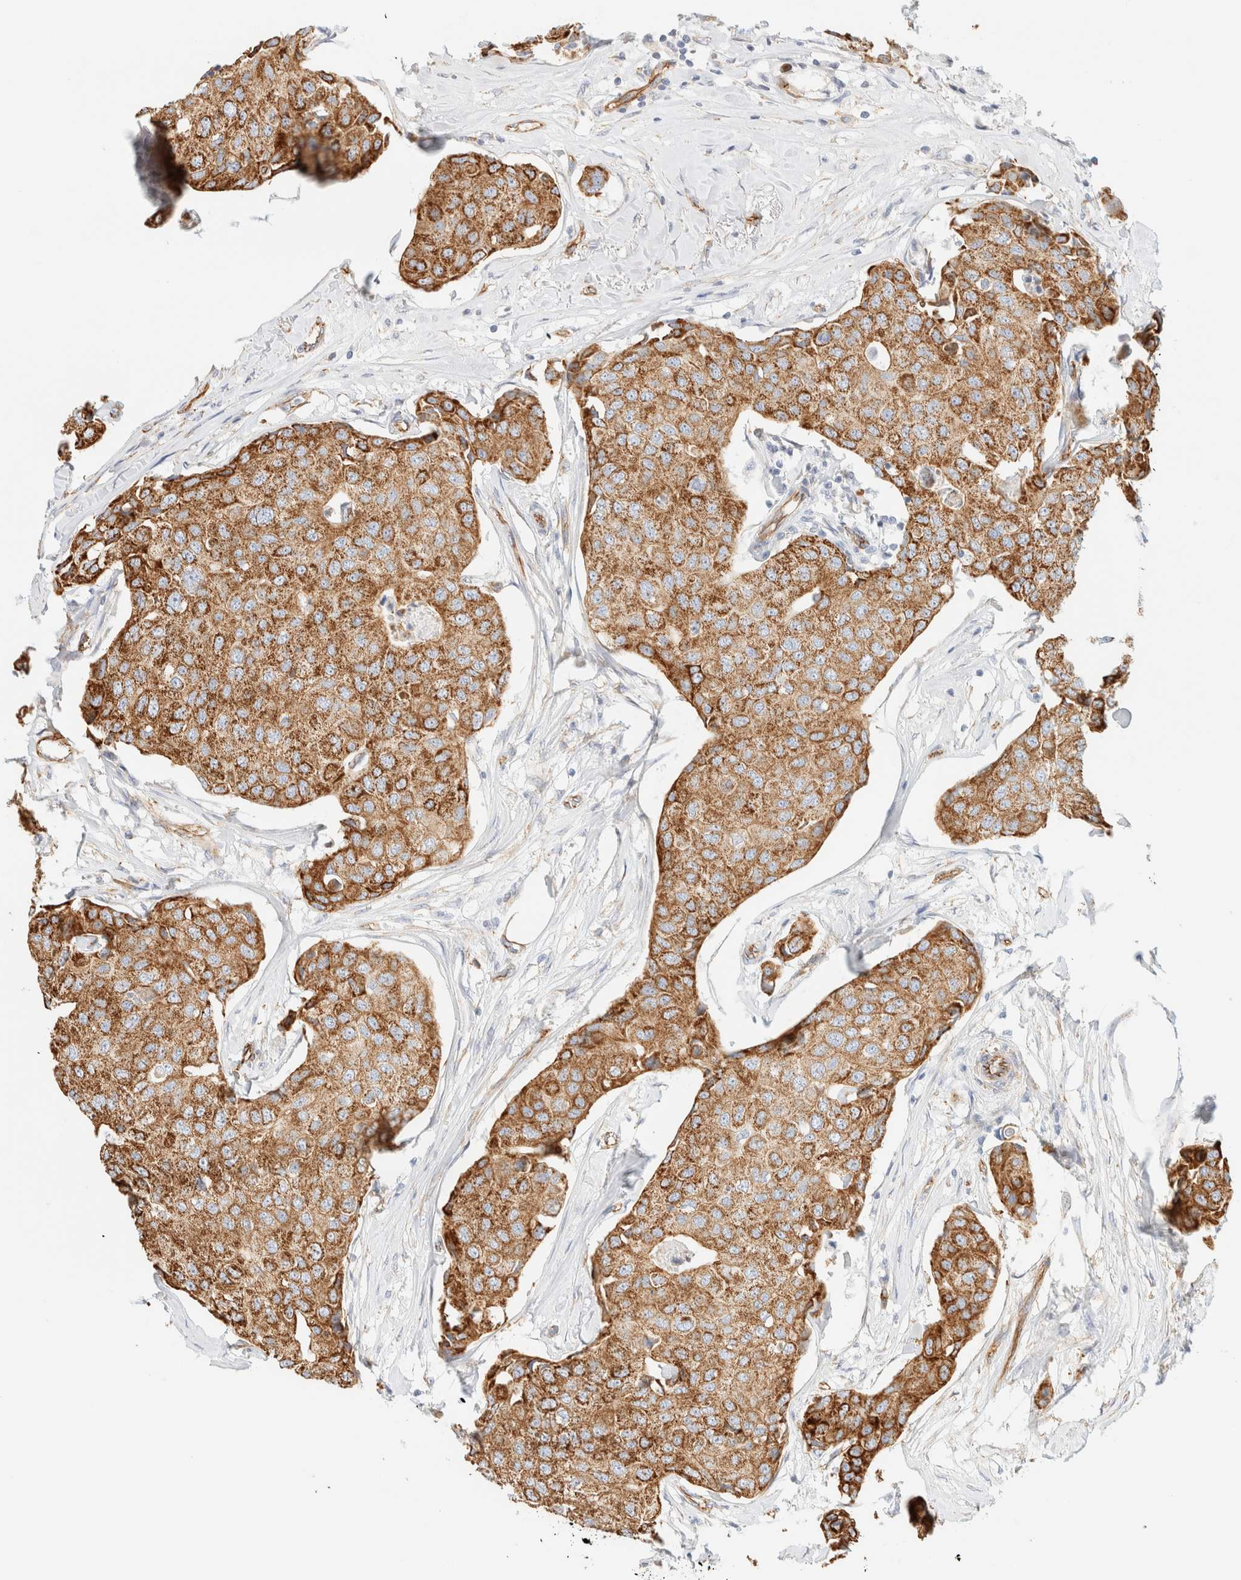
{"staining": {"intensity": "strong", "quantity": ">75%", "location": "cytoplasmic/membranous"}, "tissue": "breast cancer", "cell_type": "Tumor cells", "image_type": "cancer", "snomed": [{"axis": "morphology", "description": "Duct carcinoma"}, {"axis": "topography", "description": "Breast"}], "caption": "About >75% of tumor cells in human breast cancer (invasive ductal carcinoma) exhibit strong cytoplasmic/membranous protein expression as visualized by brown immunohistochemical staining.", "gene": "CYB5R4", "patient": {"sex": "female", "age": 80}}